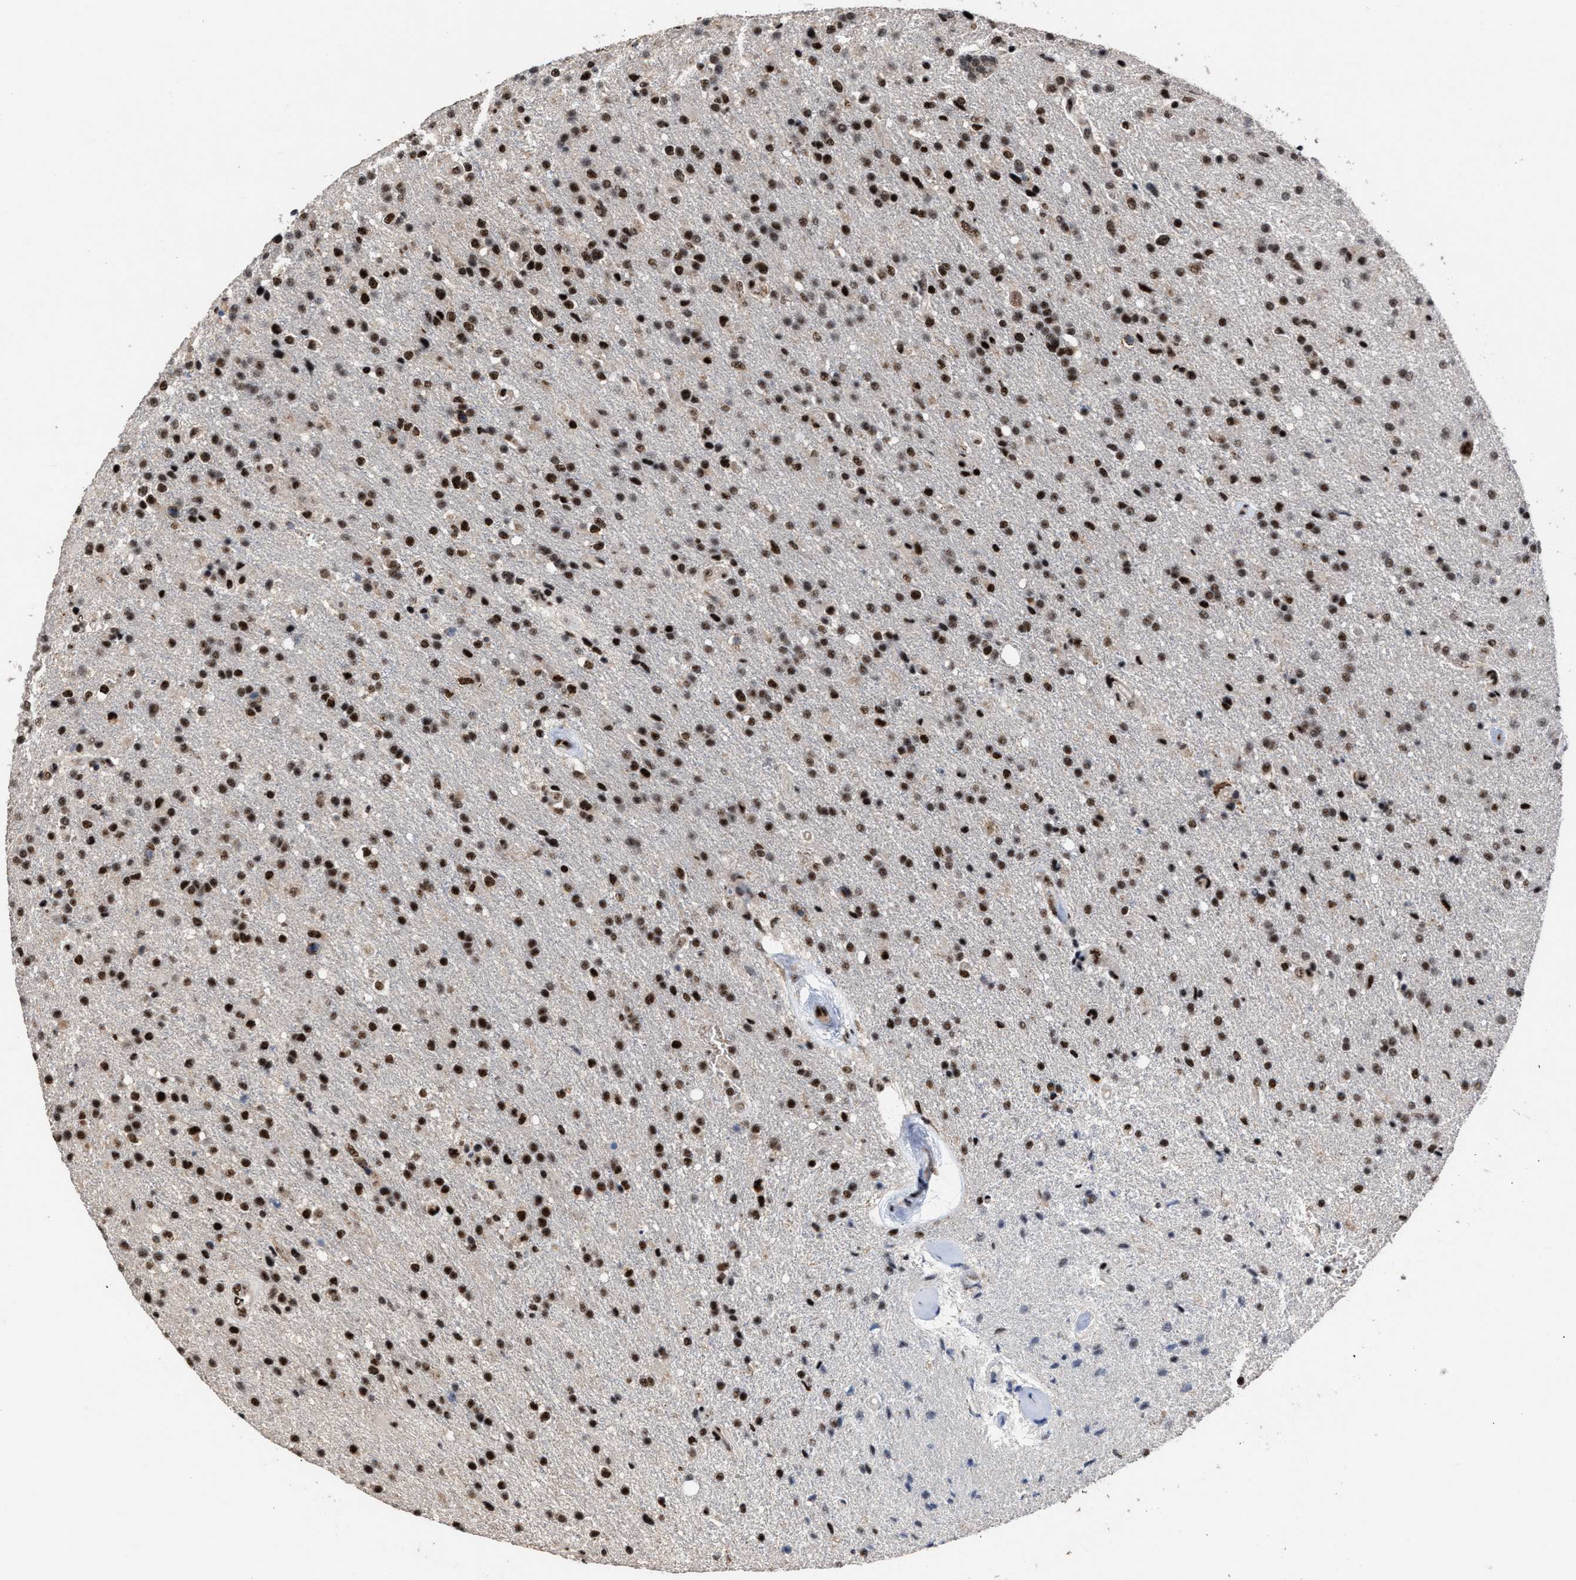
{"staining": {"intensity": "strong", "quantity": ">75%", "location": "nuclear"}, "tissue": "glioma", "cell_type": "Tumor cells", "image_type": "cancer", "snomed": [{"axis": "morphology", "description": "Glioma, malignant, High grade"}, {"axis": "topography", "description": "Brain"}], "caption": "An image of malignant high-grade glioma stained for a protein displays strong nuclear brown staining in tumor cells.", "gene": "EIF4A3", "patient": {"sex": "male", "age": 72}}